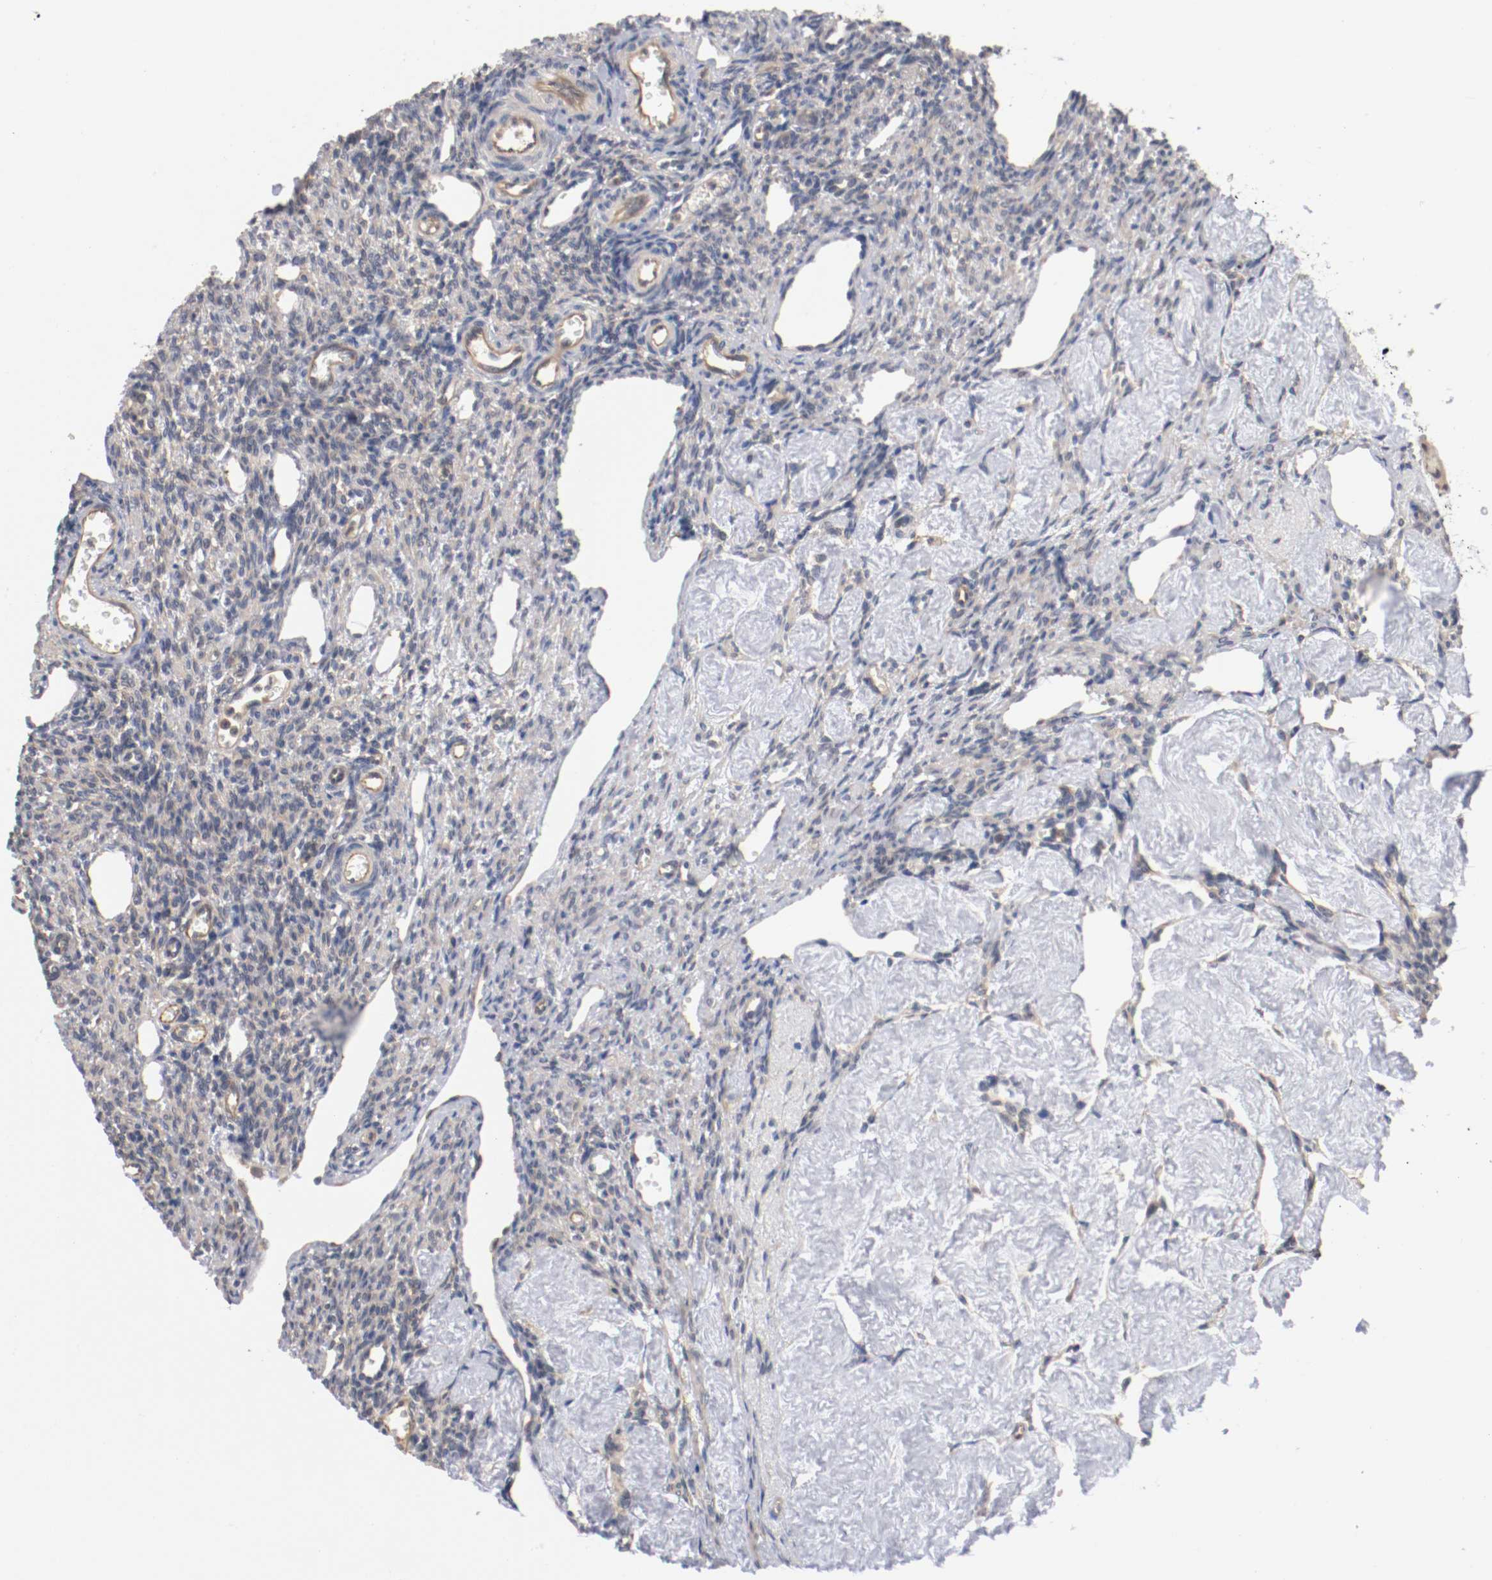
{"staining": {"intensity": "weak", "quantity": "<25%", "location": "cytoplasmic/membranous"}, "tissue": "ovary", "cell_type": "Ovarian stroma cells", "image_type": "normal", "snomed": [{"axis": "morphology", "description": "Normal tissue, NOS"}, {"axis": "topography", "description": "Ovary"}], "caption": "Immunohistochemistry of normal human ovary reveals no staining in ovarian stroma cells.", "gene": "RBM23", "patient": {"sex": "female", "age": 33}}